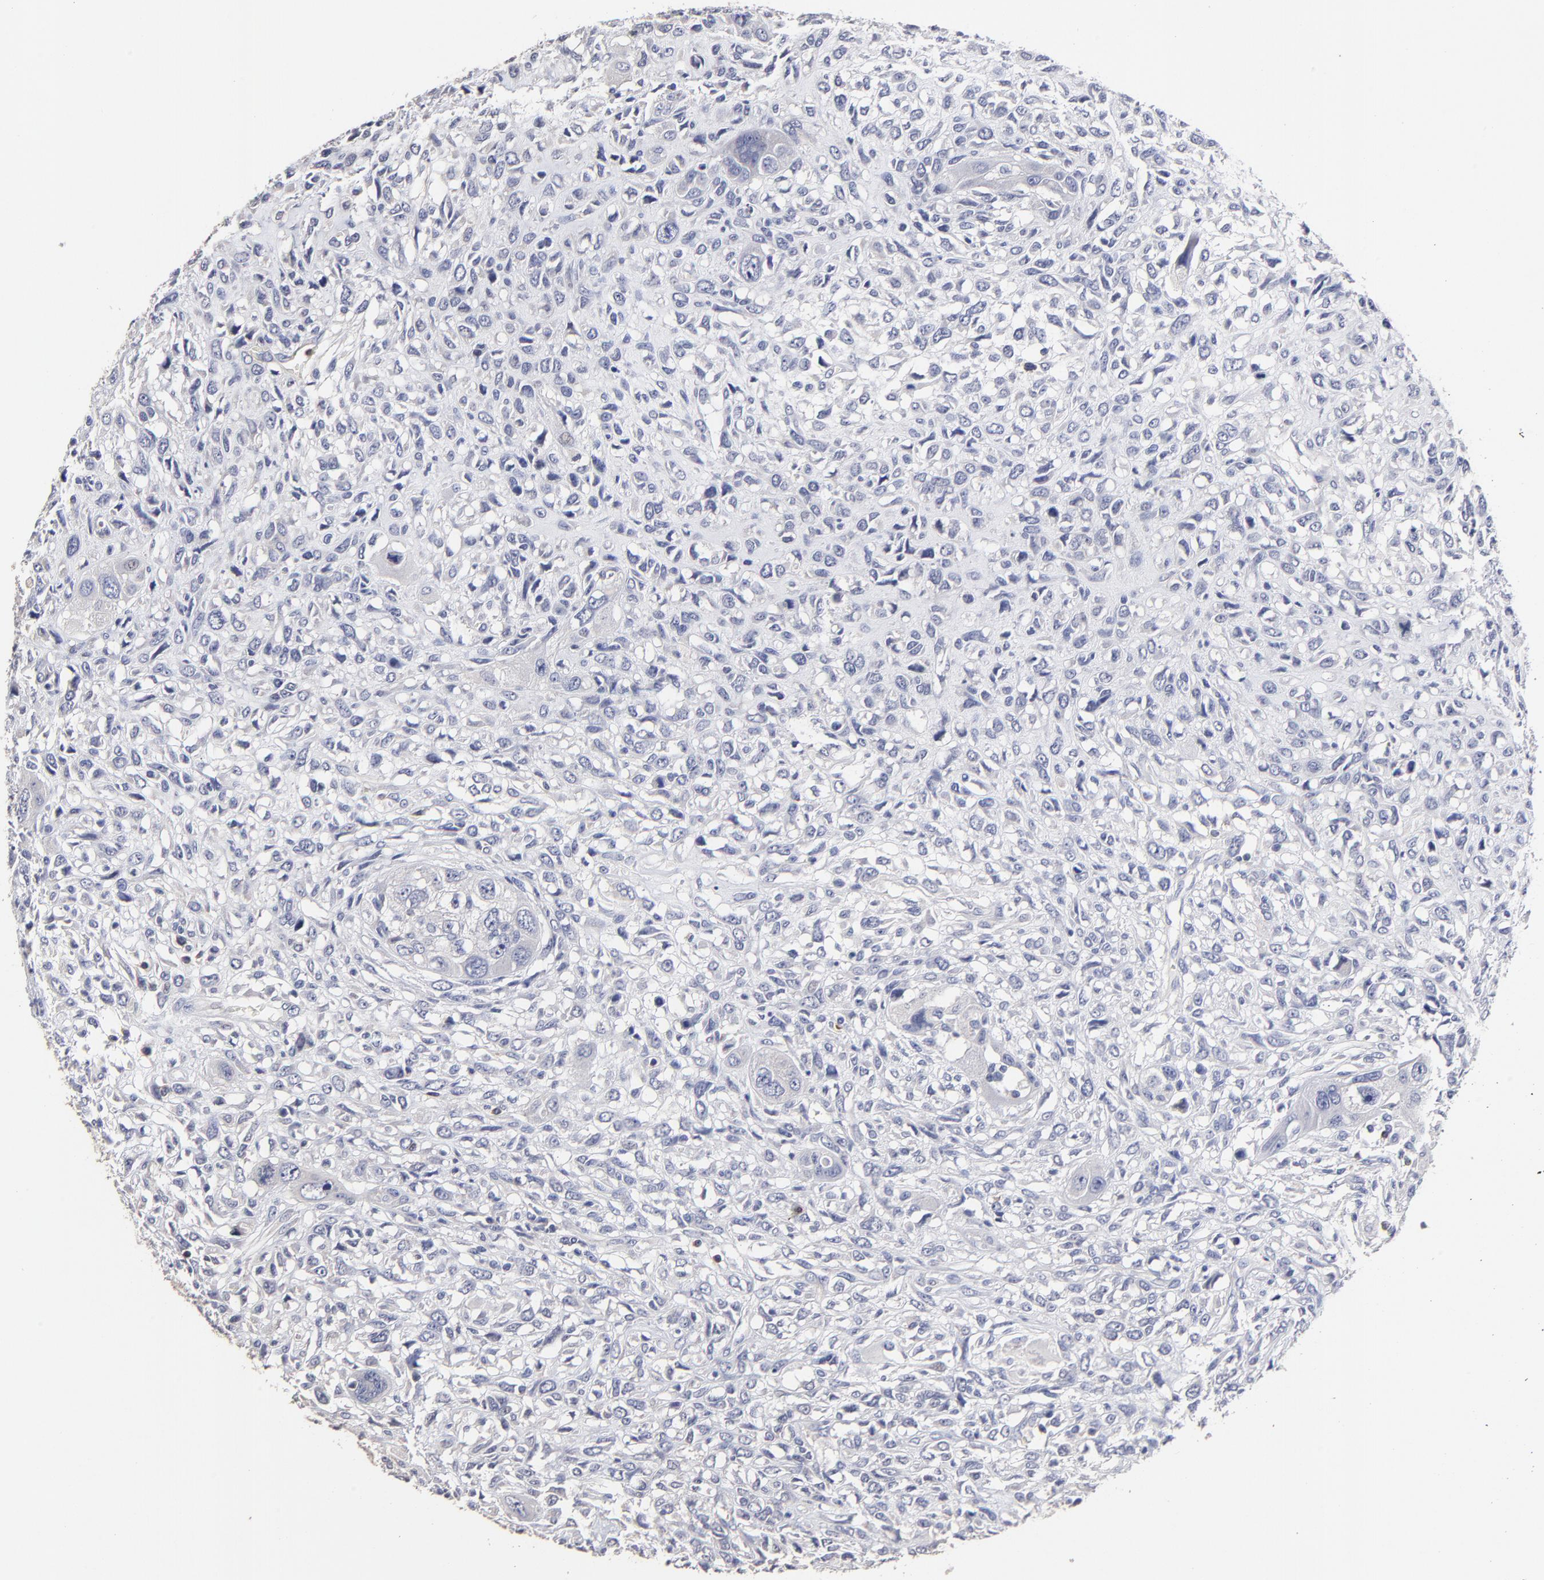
{"staining": {"intensity": "negative", "quantity": "none", "location": "none"}, "tissue": "head and neck cancer", "cell_type": "Tumor cells", "image_type": "cancer", "snomed": [{"axis": "morphology", "description": "Neoplasm, malignant, NOS"}, {"axis": "topography", "description": "Salivary gland"}, {"axis": "topography", "description": "Head-Neck"}], "caption": "Immunohistochemical staining of human head and neck neoplasm (malignant) exhibits no significant staining in tumor cells. (DAB immunohistochemistry, high magnification).", "gene": "TRAT1", "patient": {"sex": "male", "age": 43}}